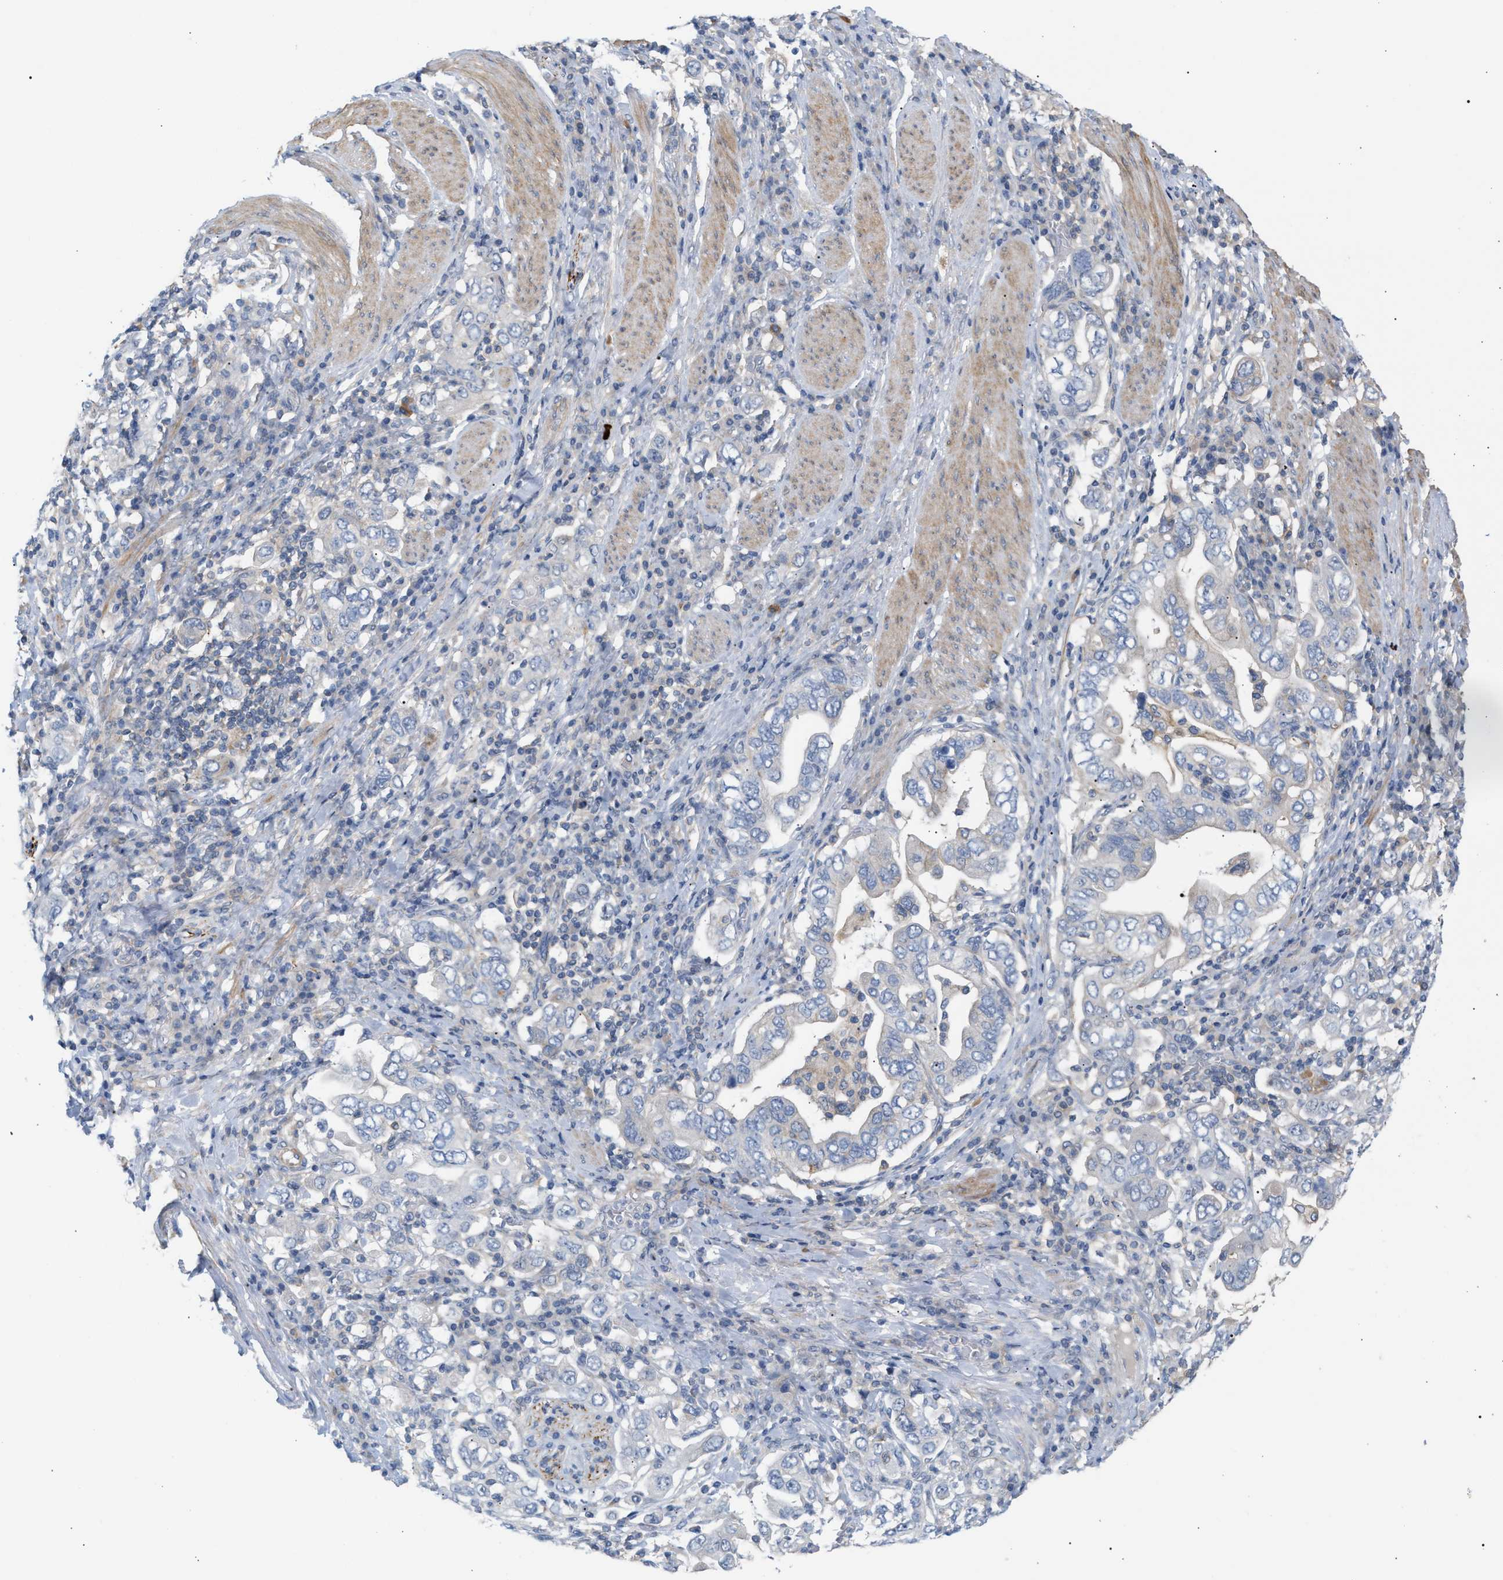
{"staining": {"intensity": "negative", "quantity": "none", "location": "none"}, "tissue": "stomach cancer", "cell_type": "Tumor cells", "image_type": "cancer", "snomed": [{"axis": "morphology", "description": "Adenocarcinoma, NOS"}, {"axis": "topography", "description": "Stomach, upper"}], "caption": "This image is of adenocarcinoma (stomach) stained with IHC to label a protein in brown with the nuclei are counter-stained blue. There is no positivity in tumor cells.", "gene": "LRCH1", "patient": {"sex": "male", "age": 62}}